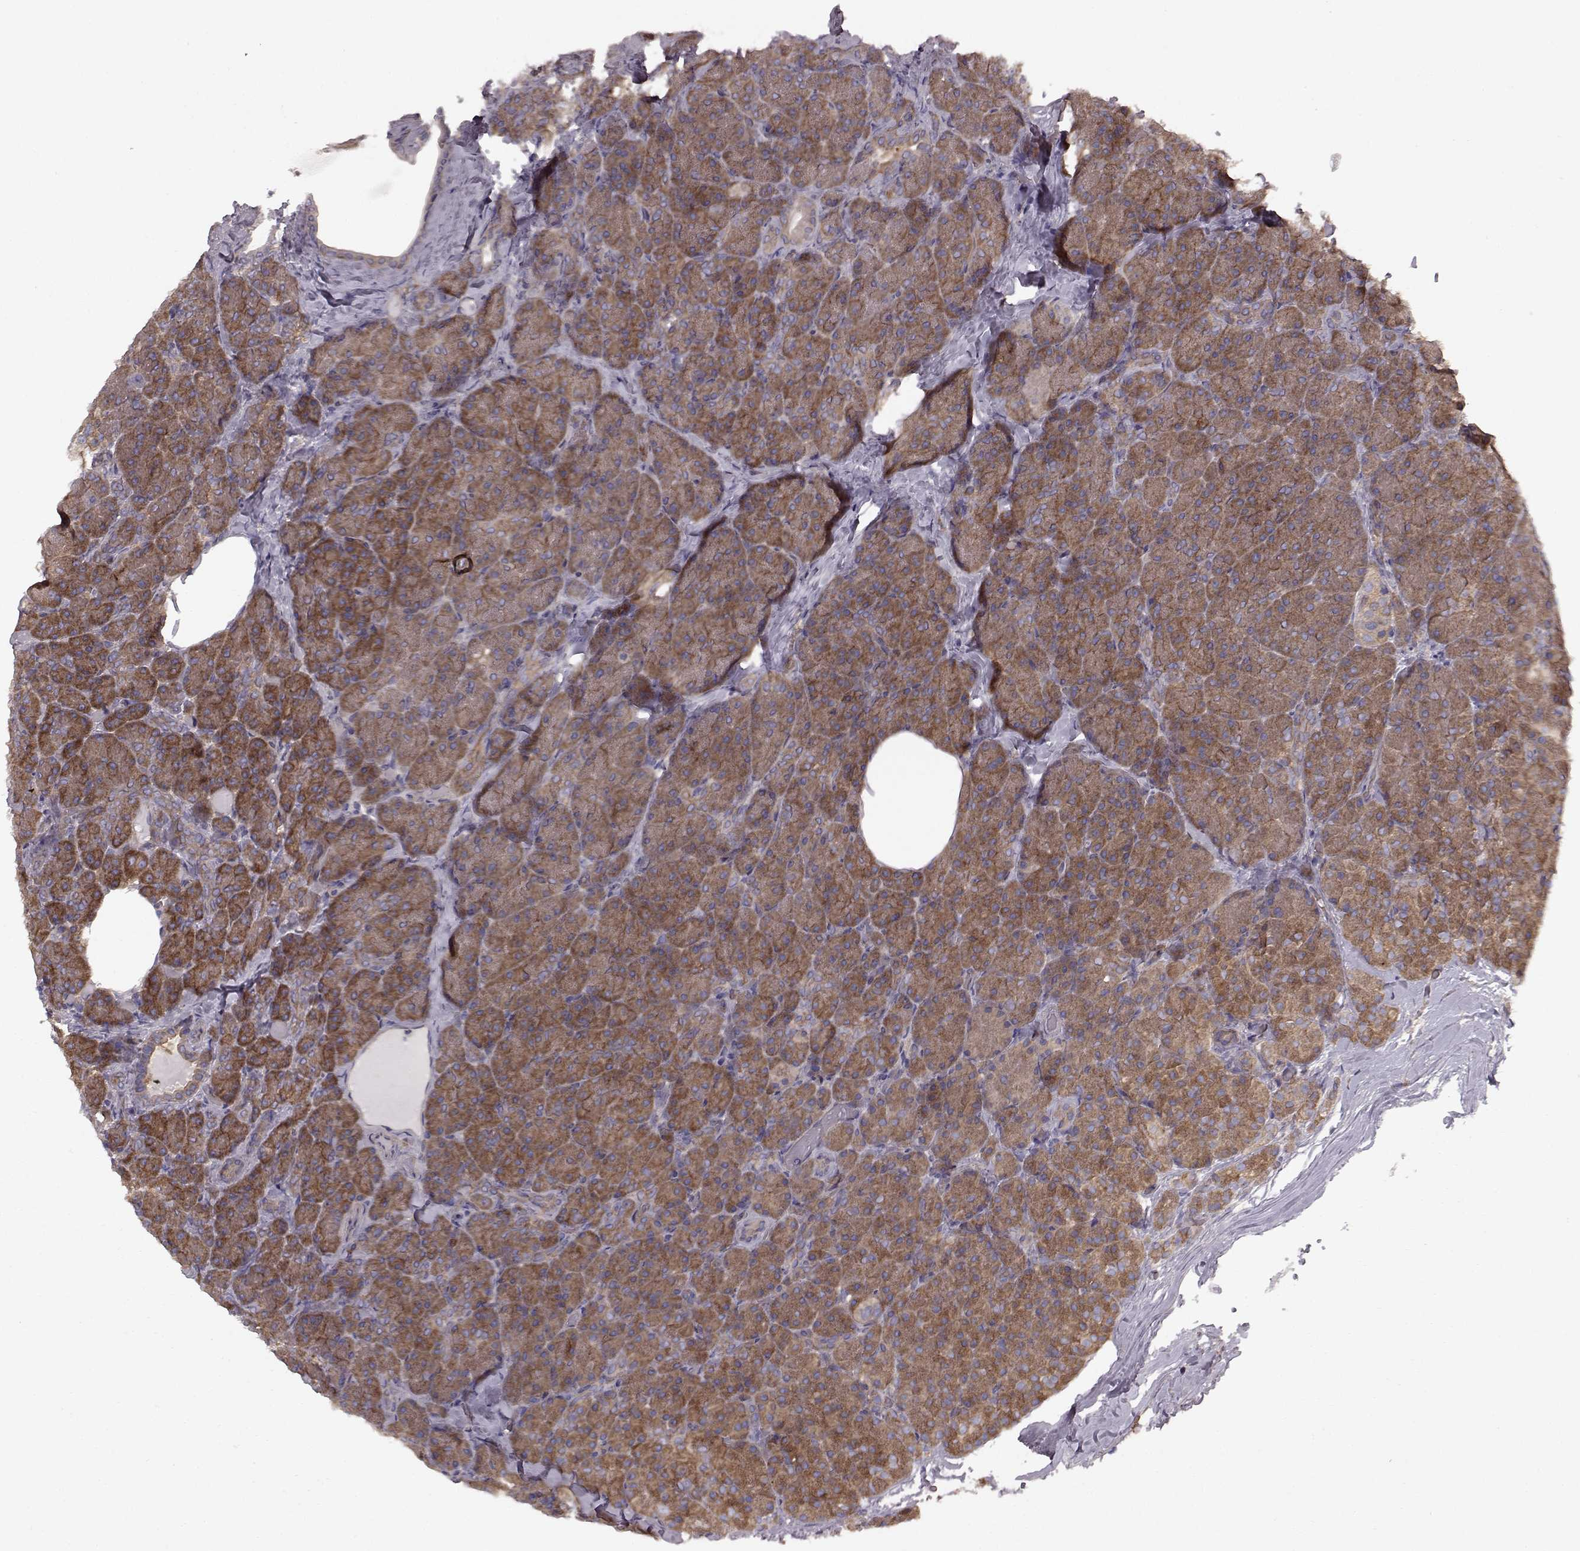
{"staining": {"intensity": "moderate", "quantity": ">75%", "location": "cytoplasmic/membranous"}, "tissue": "pancreas", "cell_type": "Exocrine glandular cells", "image_type": "normal", "snomed": [{"axis": "morphology", "description": "Normal tissue, NOS"}, {"axis": "topography", "description": "Pancreas"}], "caption": "A high-resolution photomicrograph shows immunohistochemistry staining of unremarkable pancreas, which displays moderate cytoplasmic/membranous staining in about >75% of exocrine glandular cells.", "gene": "RABGAP1", "patient": {"sex": "male", "age": 57}}